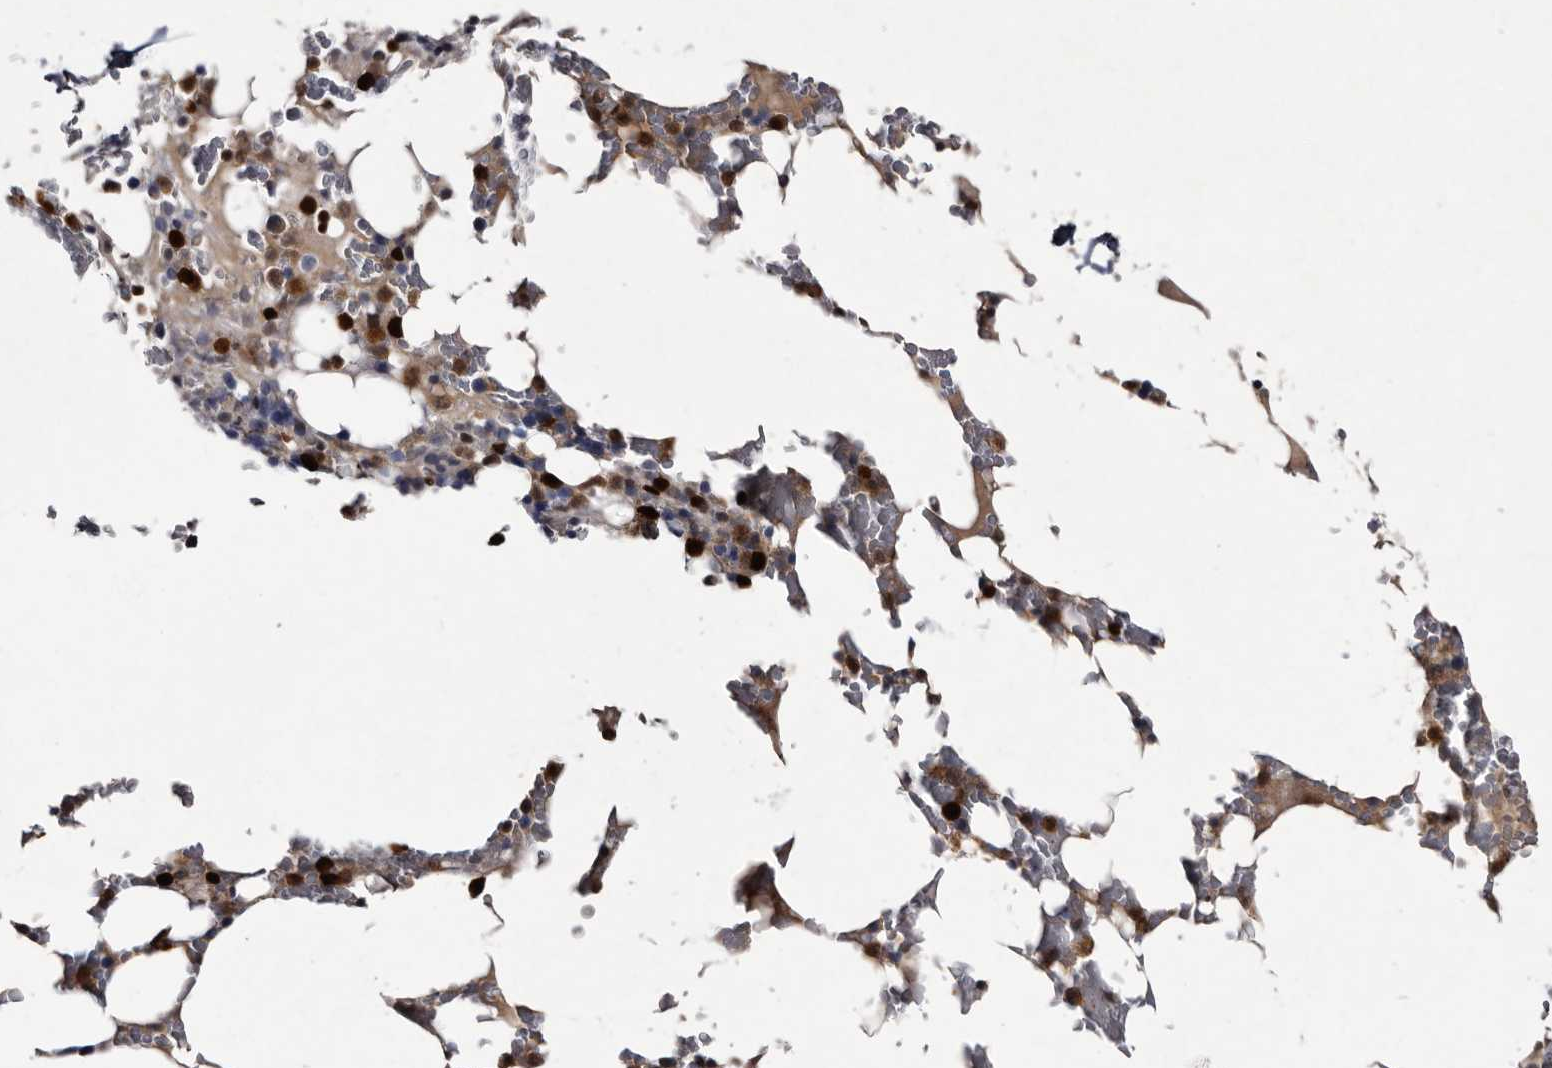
{"staining": {"intensity": "strong", "quantity": "25%-75%", "location": "cytoplasmic/membranous,nuclear"}, "tissue": "bone marrow", "cell_type": "Hematopoietic cells", "image_type": "normal", "snomed": [{"axis": "morphology", "description": "Normal tissue, NOS"}, {"axis": "topography", "description": "Bone marrow"}], "caption": "High-power microscopy captured an IHC photomicrograph of unremarkable bone marrow, revealing strong cytoplasmic/membranous,nuclear staining in approximately 25%-75% of hematopoietic cells.", "gene": "SERPINB8", "patient": {"sex": "male", "age": 58}}